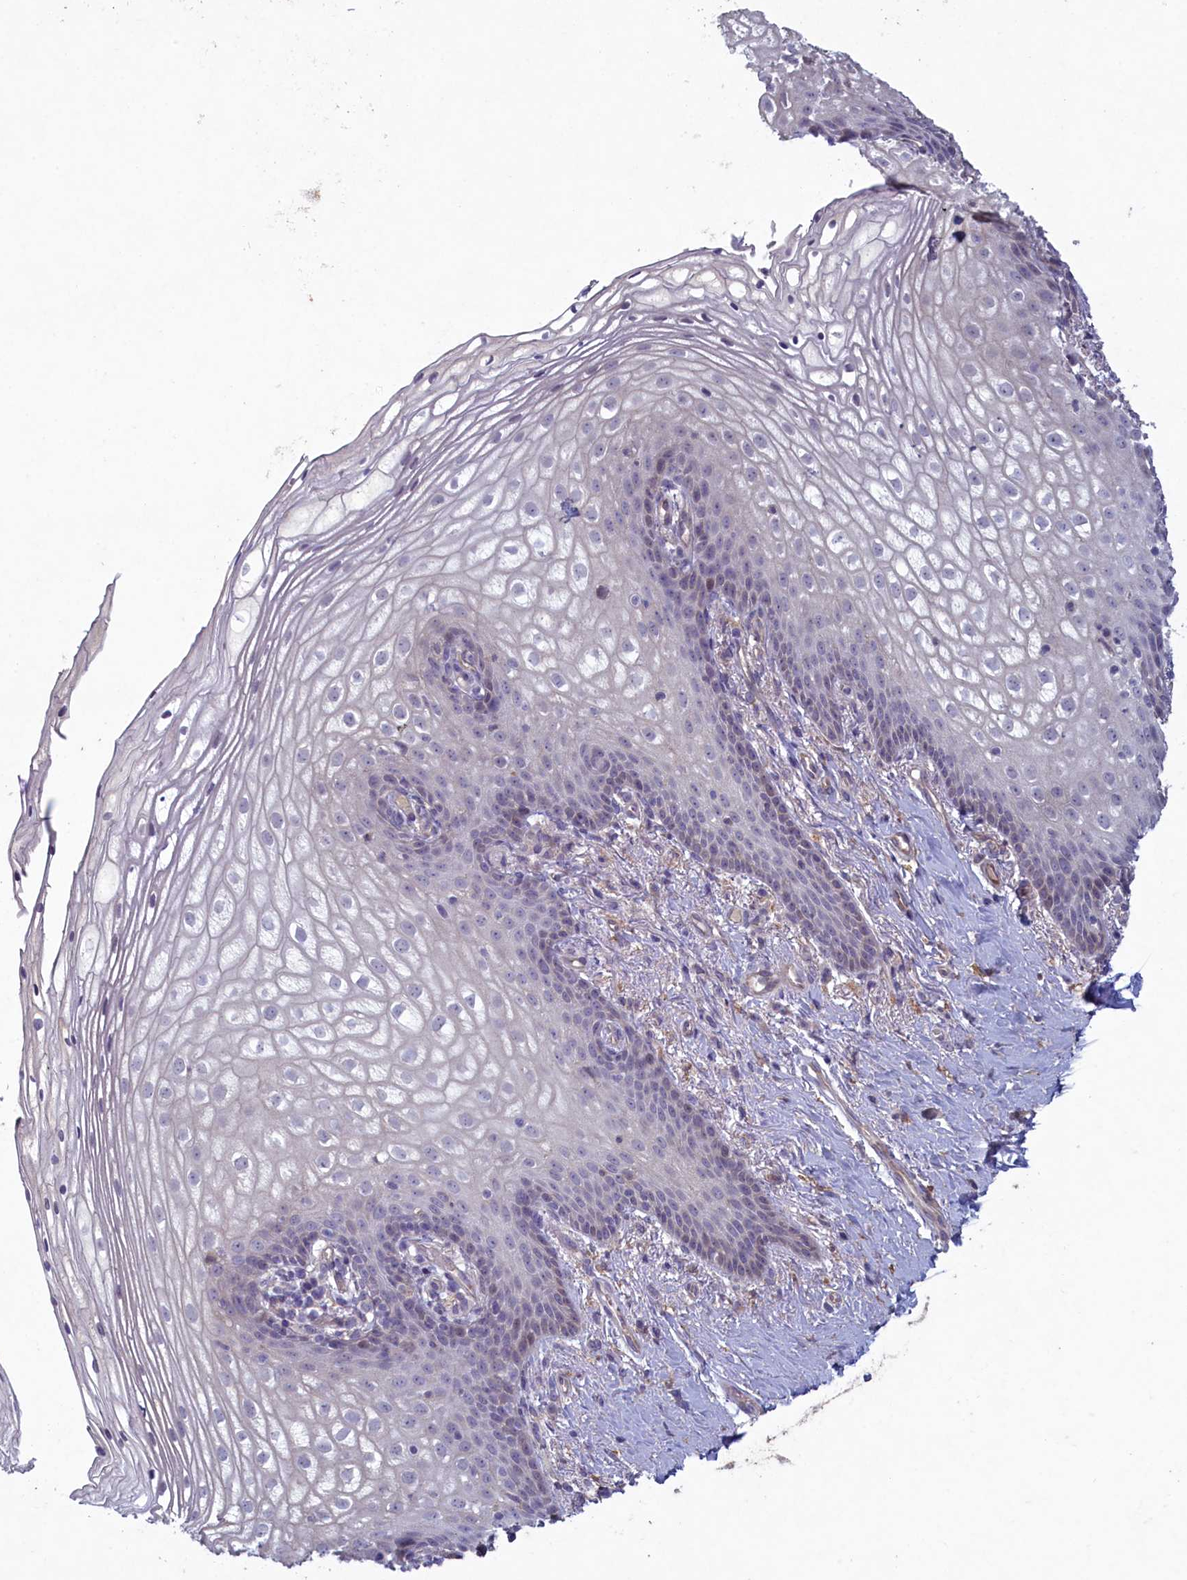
{"staining": {"intensity": "negative", "quantity": "none", "location": "none"}, "tissue": "vagina", "cell_type": "Squamous epithelial cells", "image_type": "normal", "snomed": [{"axis": "morphology", "description": "Normal tissue, NOS"}, {"axis": "topography", "description": "Vagina"}], "caption": "A histopathology image of vagina stained for a protein demonstrates no brown staining in squamous epithelial cells.", "gene": "PLEKHG6", "patient": {"sex": "female", "age": 60}}